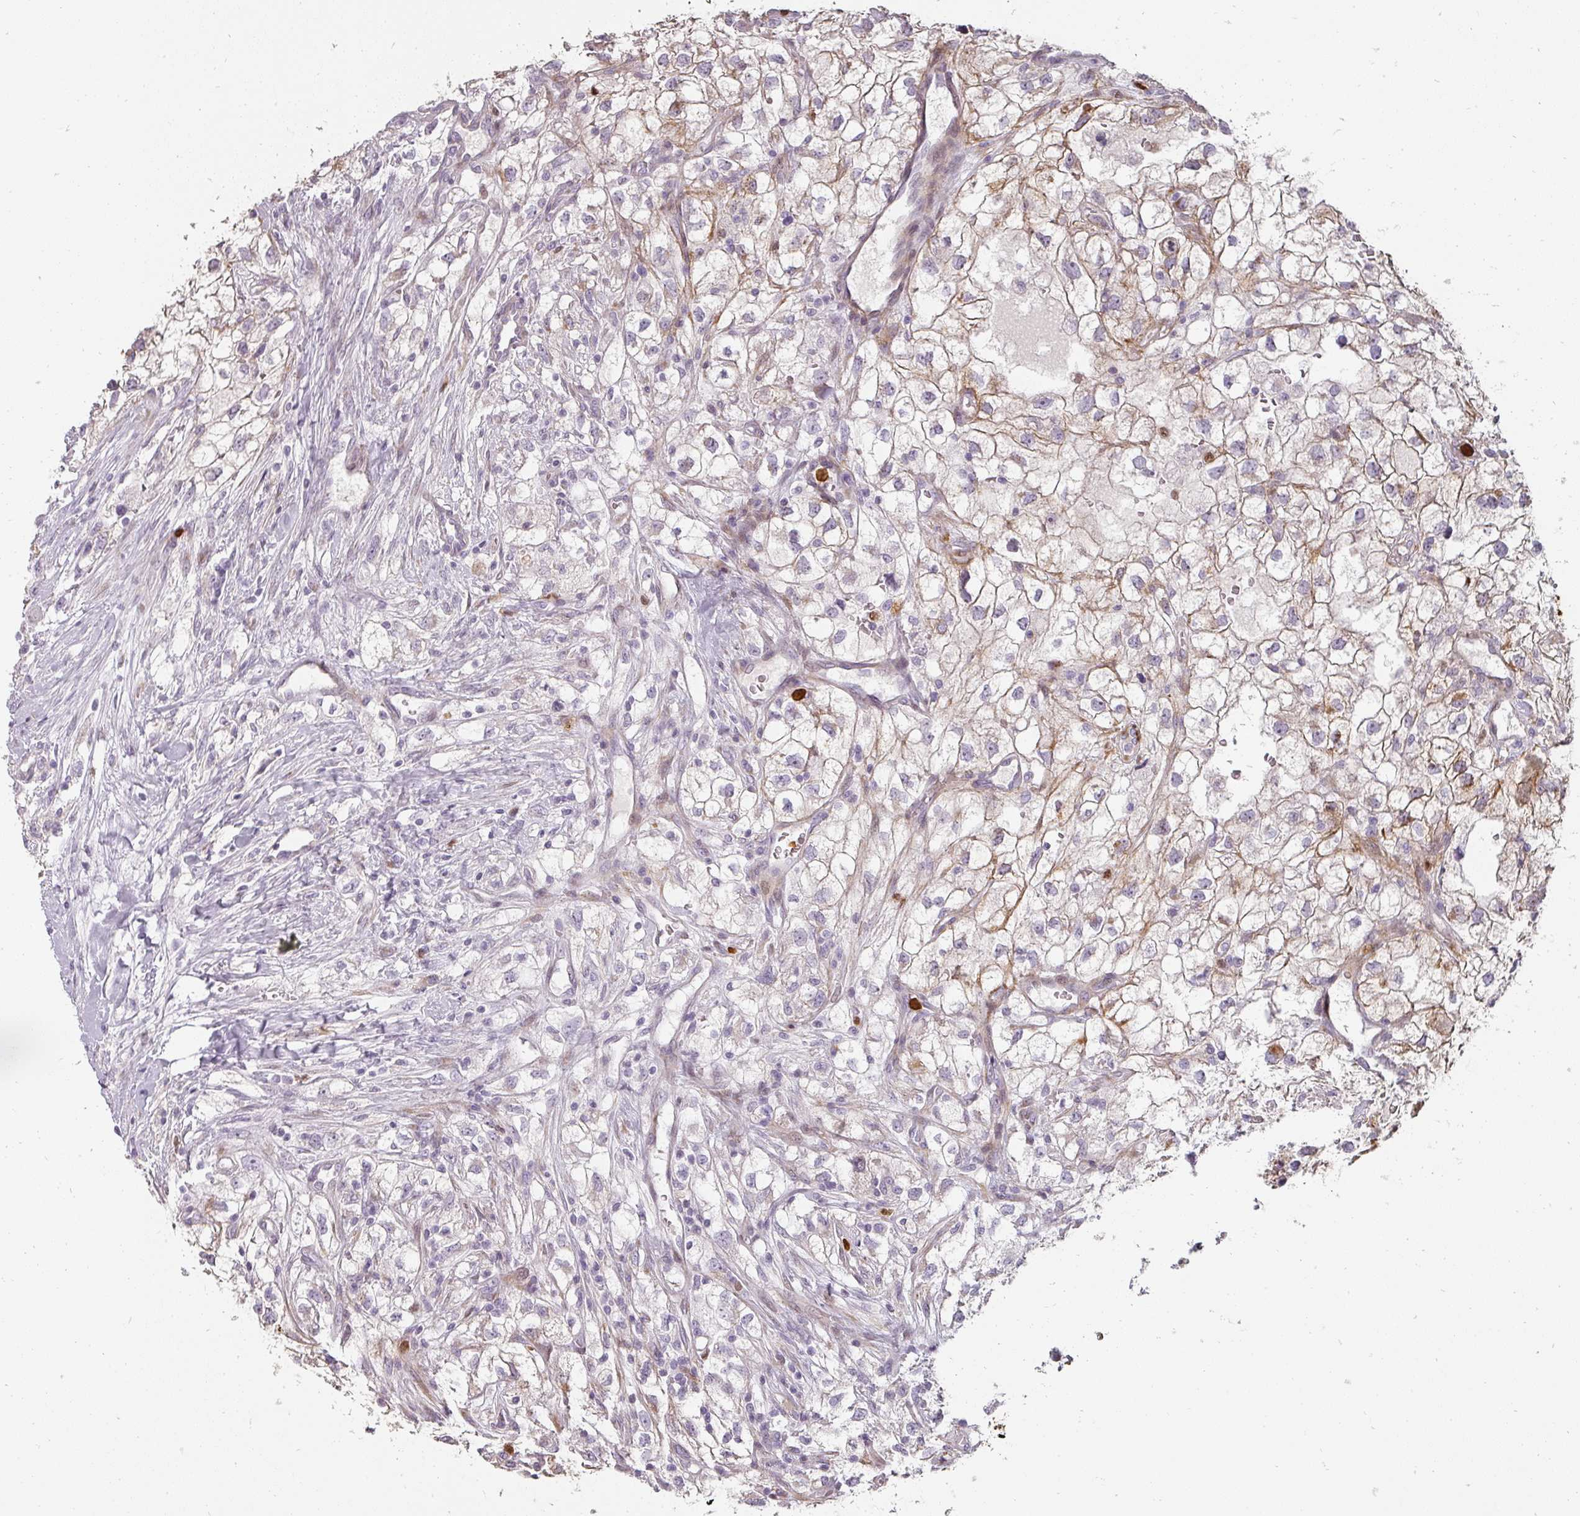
{"staining": {"intensity": "moderate", "quantity": "<25%", "location": "cytoplasmic/membranous"}, "tissue": "renal cancer", "cell_type": "Tumor cells", "image_type": "cancer", "snomed": [{"axis": "morphology", "description": "Adenocarcinoma, NOS"}, {"axis": "topography", "description": "Kidney"}], "caption": "Immunohistochemical staining of human renal adenocarcinoma exhibits moderate cytoplasmic/membranous protein staining in about <25% of tumor cells. (Brightfield microscopy of DAB IHC at high magnification).", "gene": "BIK", "patient": {"sex": "male", "age": 59}}